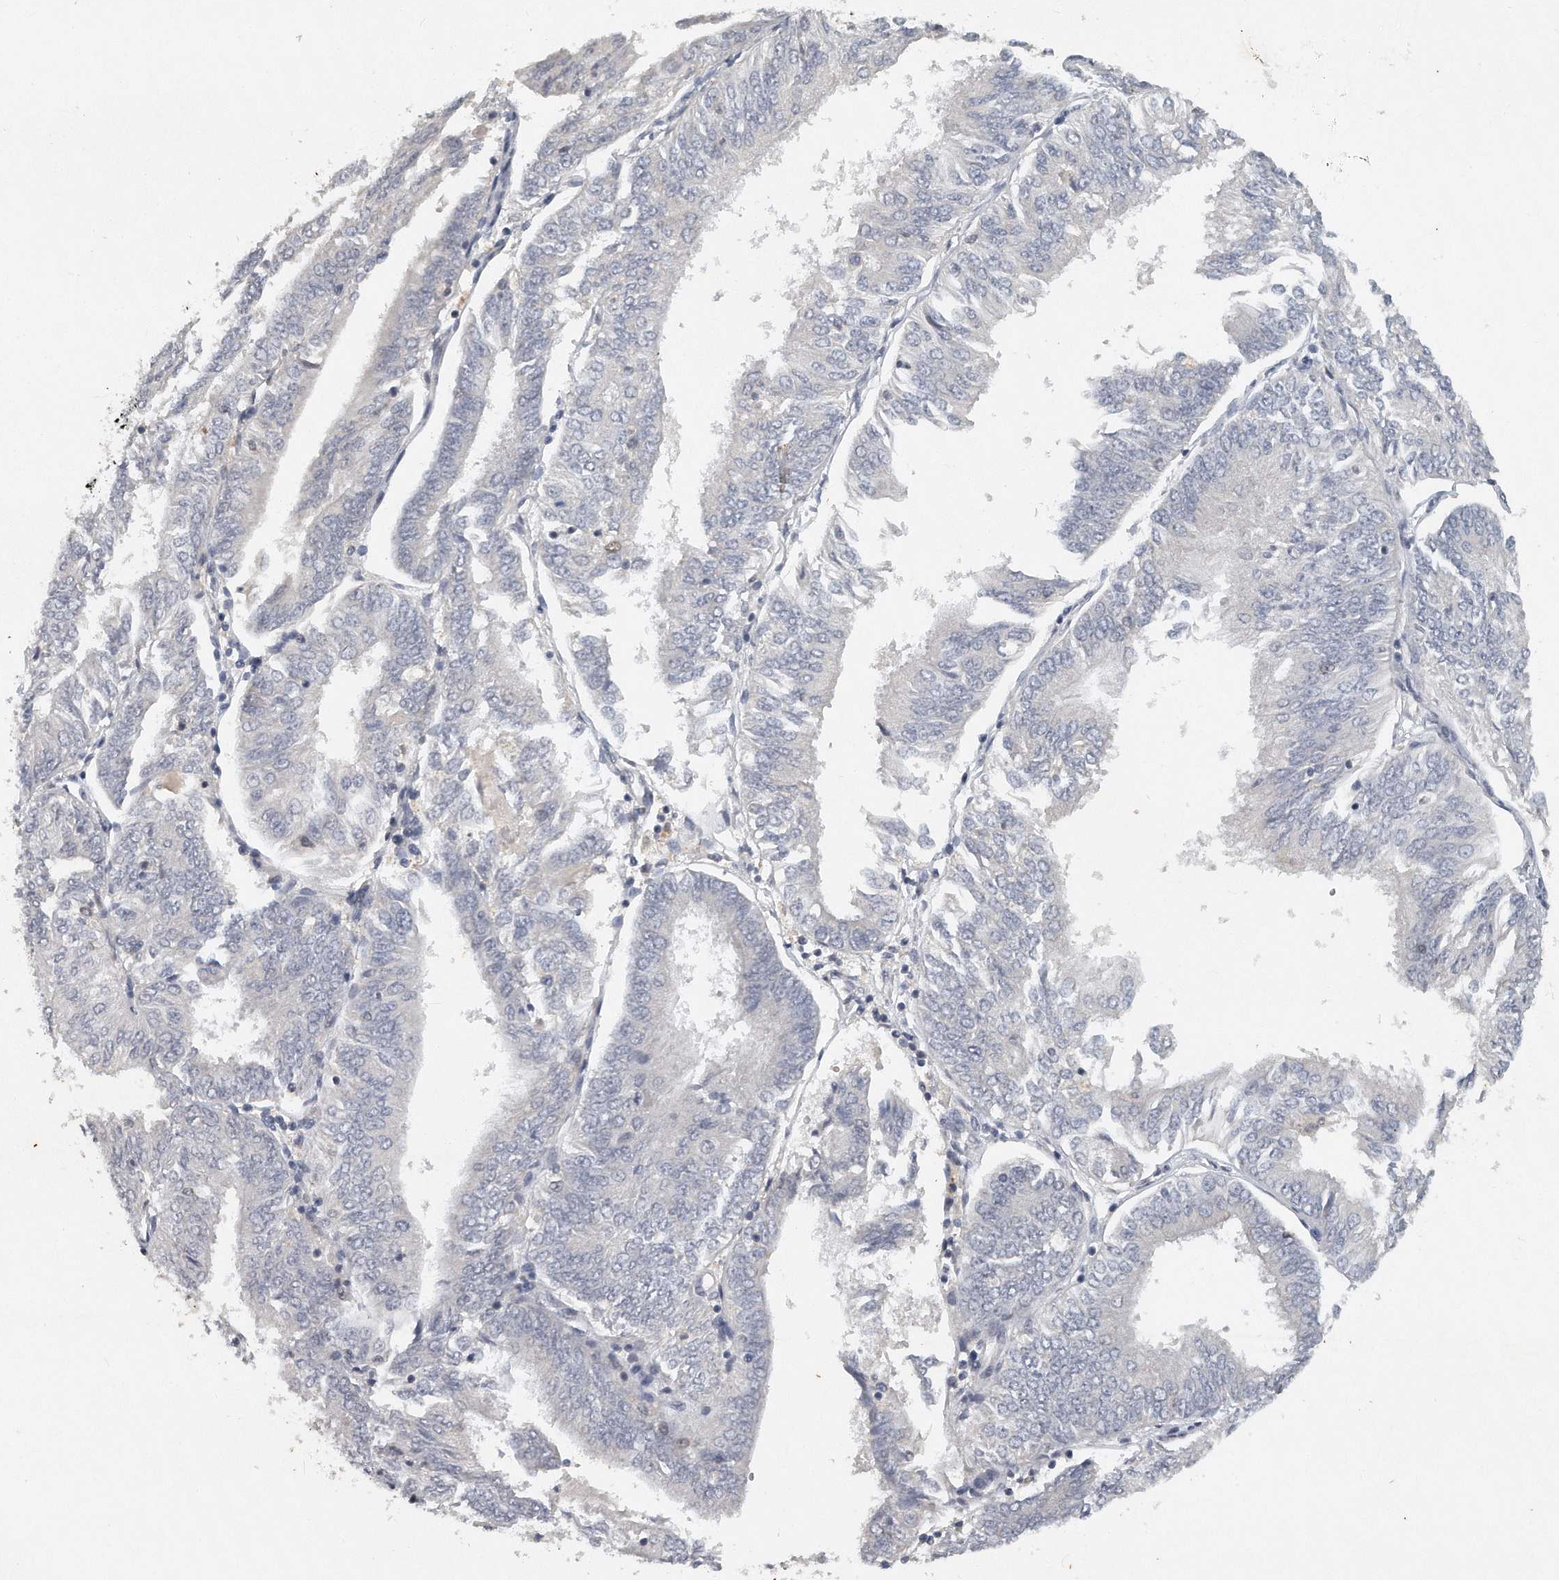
{"staining": {"intensity": "negative", "quantity": "none", "location": "none"}, "tissue": "endometrial cancer", "cell_type": "Tumor cells", "image_type": "cancer", "snomed": [{"axis": "morphology", "description": "Adenocarcinoma, NOS"}, {"axis": "topography", "description": "Endometrium"}], "caption": "Endometrial adenocarcinoma was stained to show a protein in brown. There is no significant positivity in tumor cells.", "gene": "CAMK1", "patient": {"sex": "female", "age": 58}}